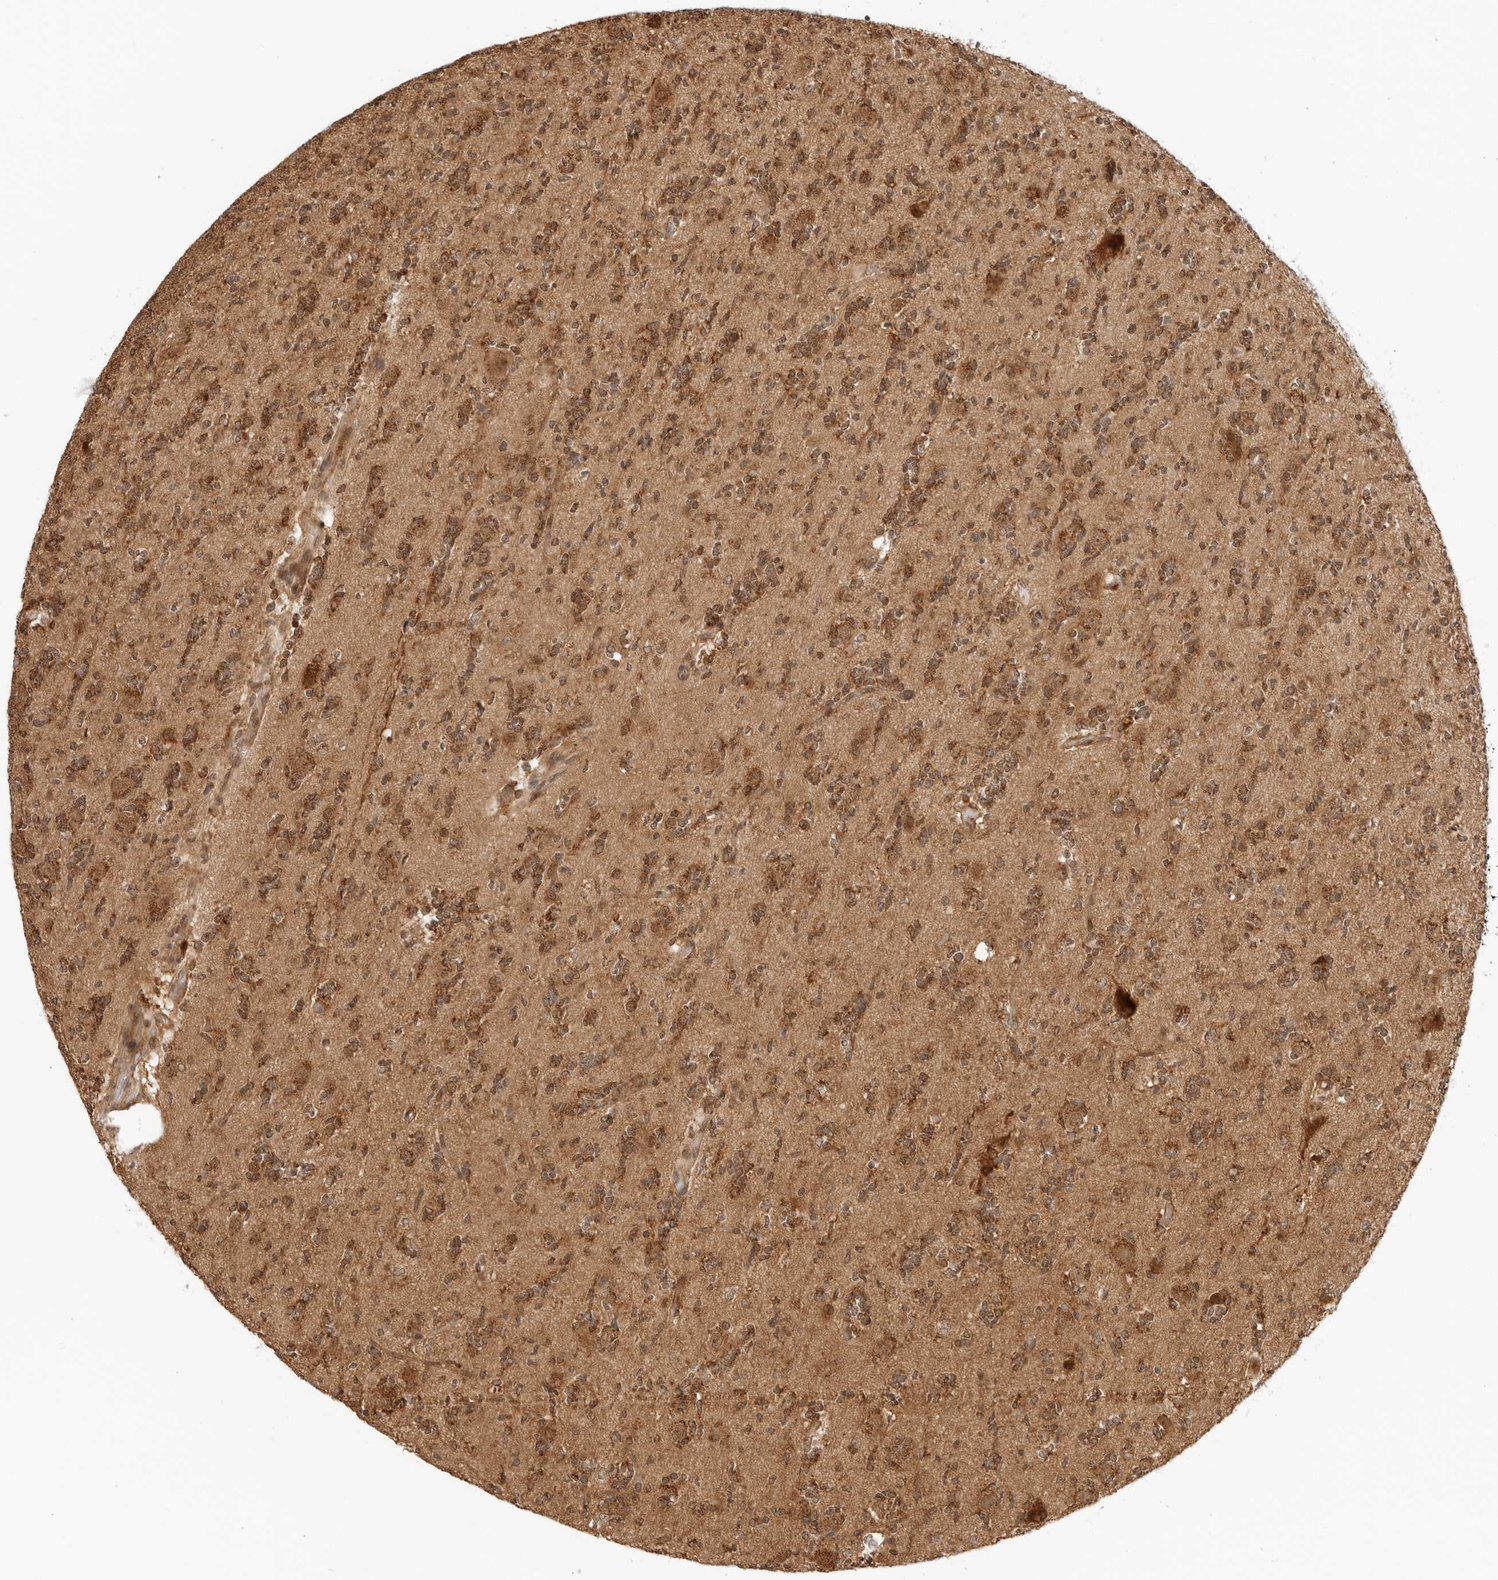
{"staining": {"intensity": "moderate", "quantity": ">75%", "location": "cytoplasmic/membranous"}, "tissue": "glioma", "cell_type": "Tumor cells", "image_type": "cancer", "snomed": [{"axis": "morphology", "description": "Glioma, malignant, High grade"}, {"axis": "topography", "description": "Brain"}], "caption": "Tumor cells exhibit medium levels of moderate cytoplasmic/membranous staining in about >75% of cells in human glioma.", "gene": "RC3H1", "patient": {"sex": "female", "age": 62}}